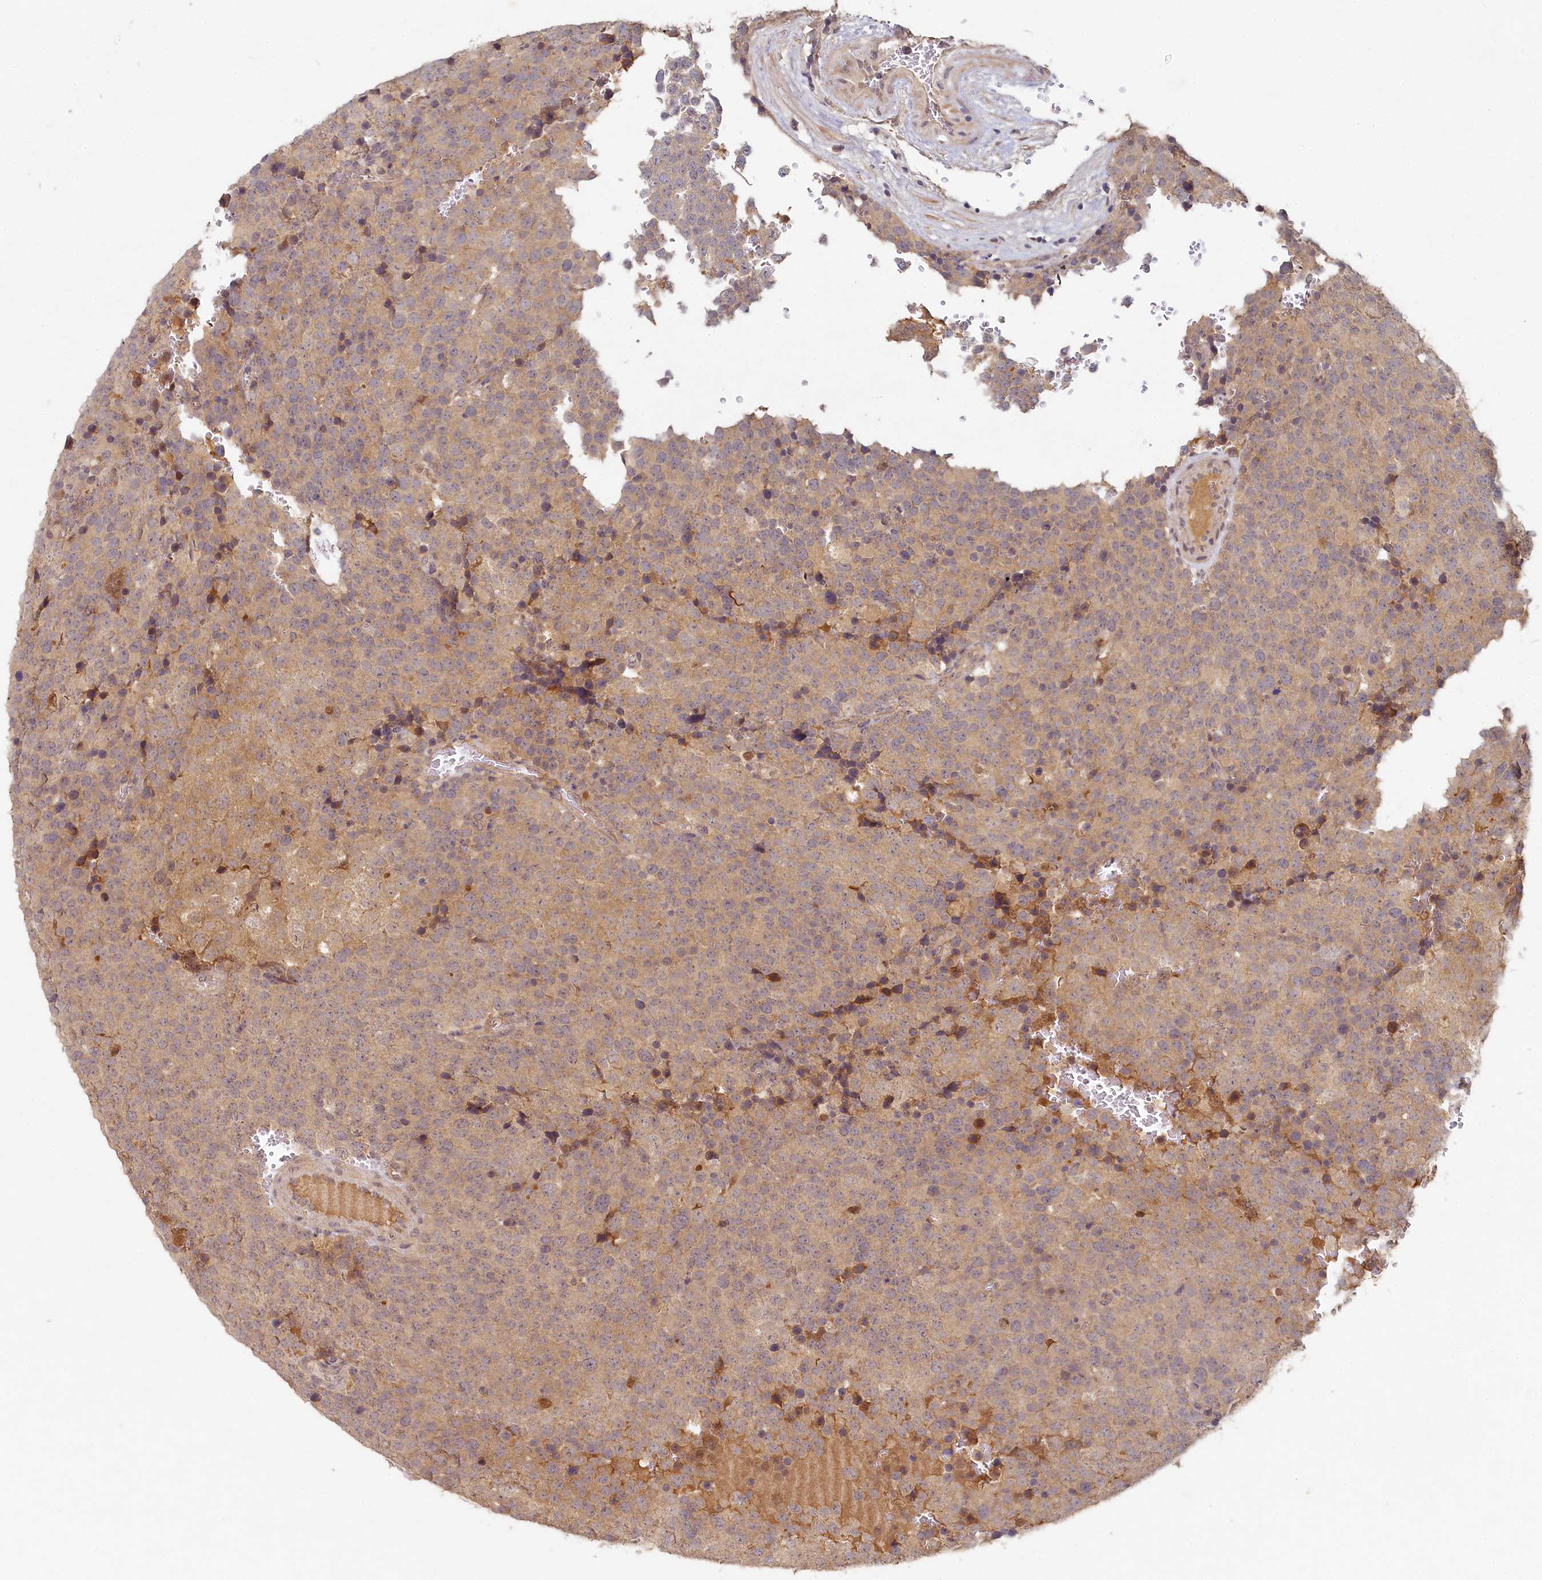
{"staining": {"intensity": "weak", "quantity": ">75%", "location": "cytoplasmic/membranous"}, "tissue": "testis cancer", "cell_type": "Tumor cells", "image_type": "cancer", "snomed": [{"axis": "morphology", "description": "Seminoma, NOS"}, {"axis": "topography", "description": "Testis"}], "caption": "A brown stain shows weak cytoplasmic/membranous staining of a protein in testis cancer tumor cells.", "gene": "HERC3", "patient": {"sex": "male", "age": 71}}